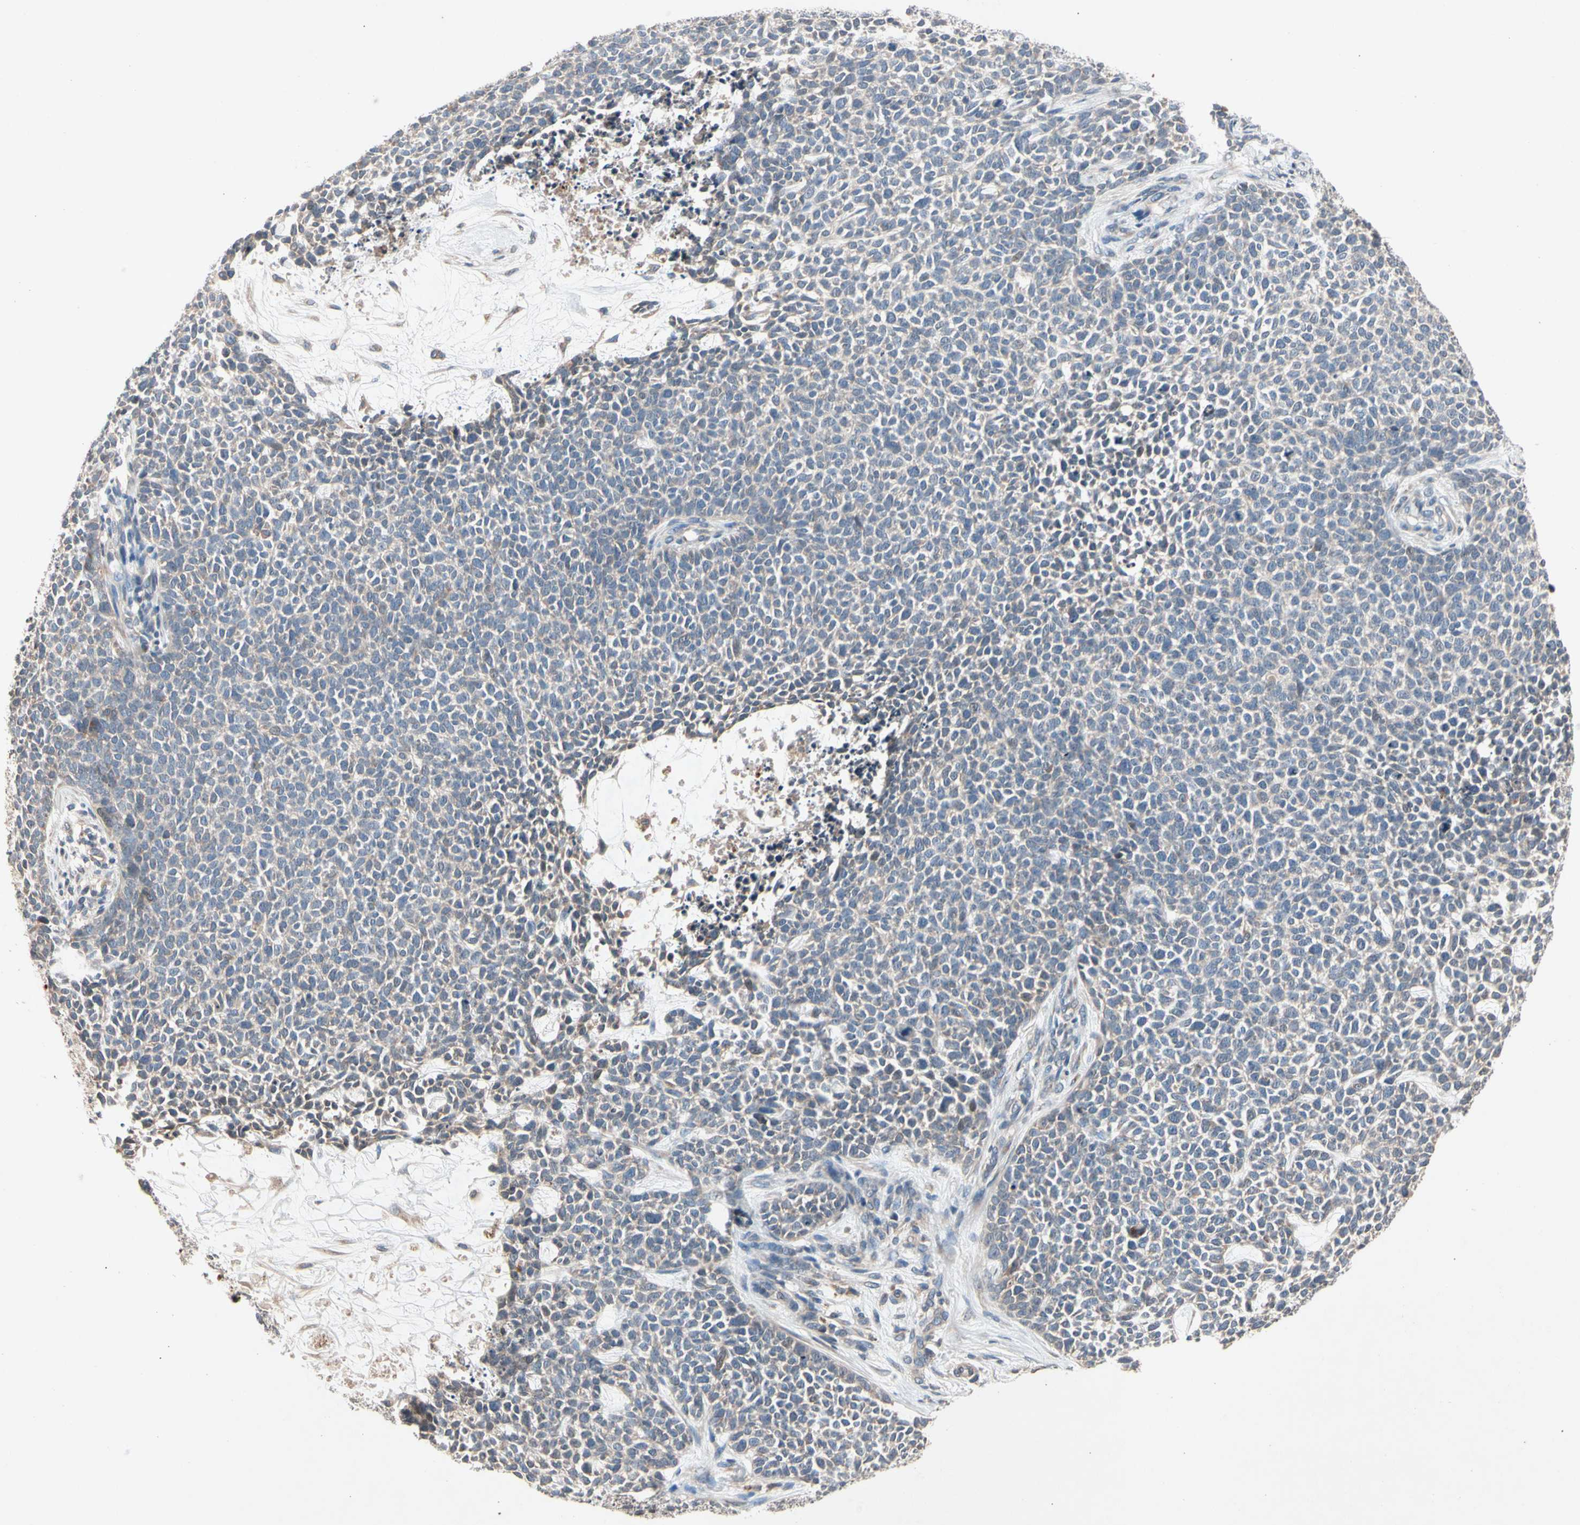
{"staining": {"intensity": "negative", "quantity": "none", "location": "none"}, "tissue": "skin cancer", "cell_type": "Tumor cells", "image_type": "cancer", "snomed": [{"axis": "morphology", "description": "Basal cell carcinoma"}, {"axis": "topography", "description": "Skin"}], "caption": "Immunohistochemistry (IHC) histopathology image of skin cancer (basal cell carcinoma) stained for a protein (brown), which demonstrates no expression in tumor cells.", "gene": "PRDX4", "patient": {"sex": "female", "age": 84}}